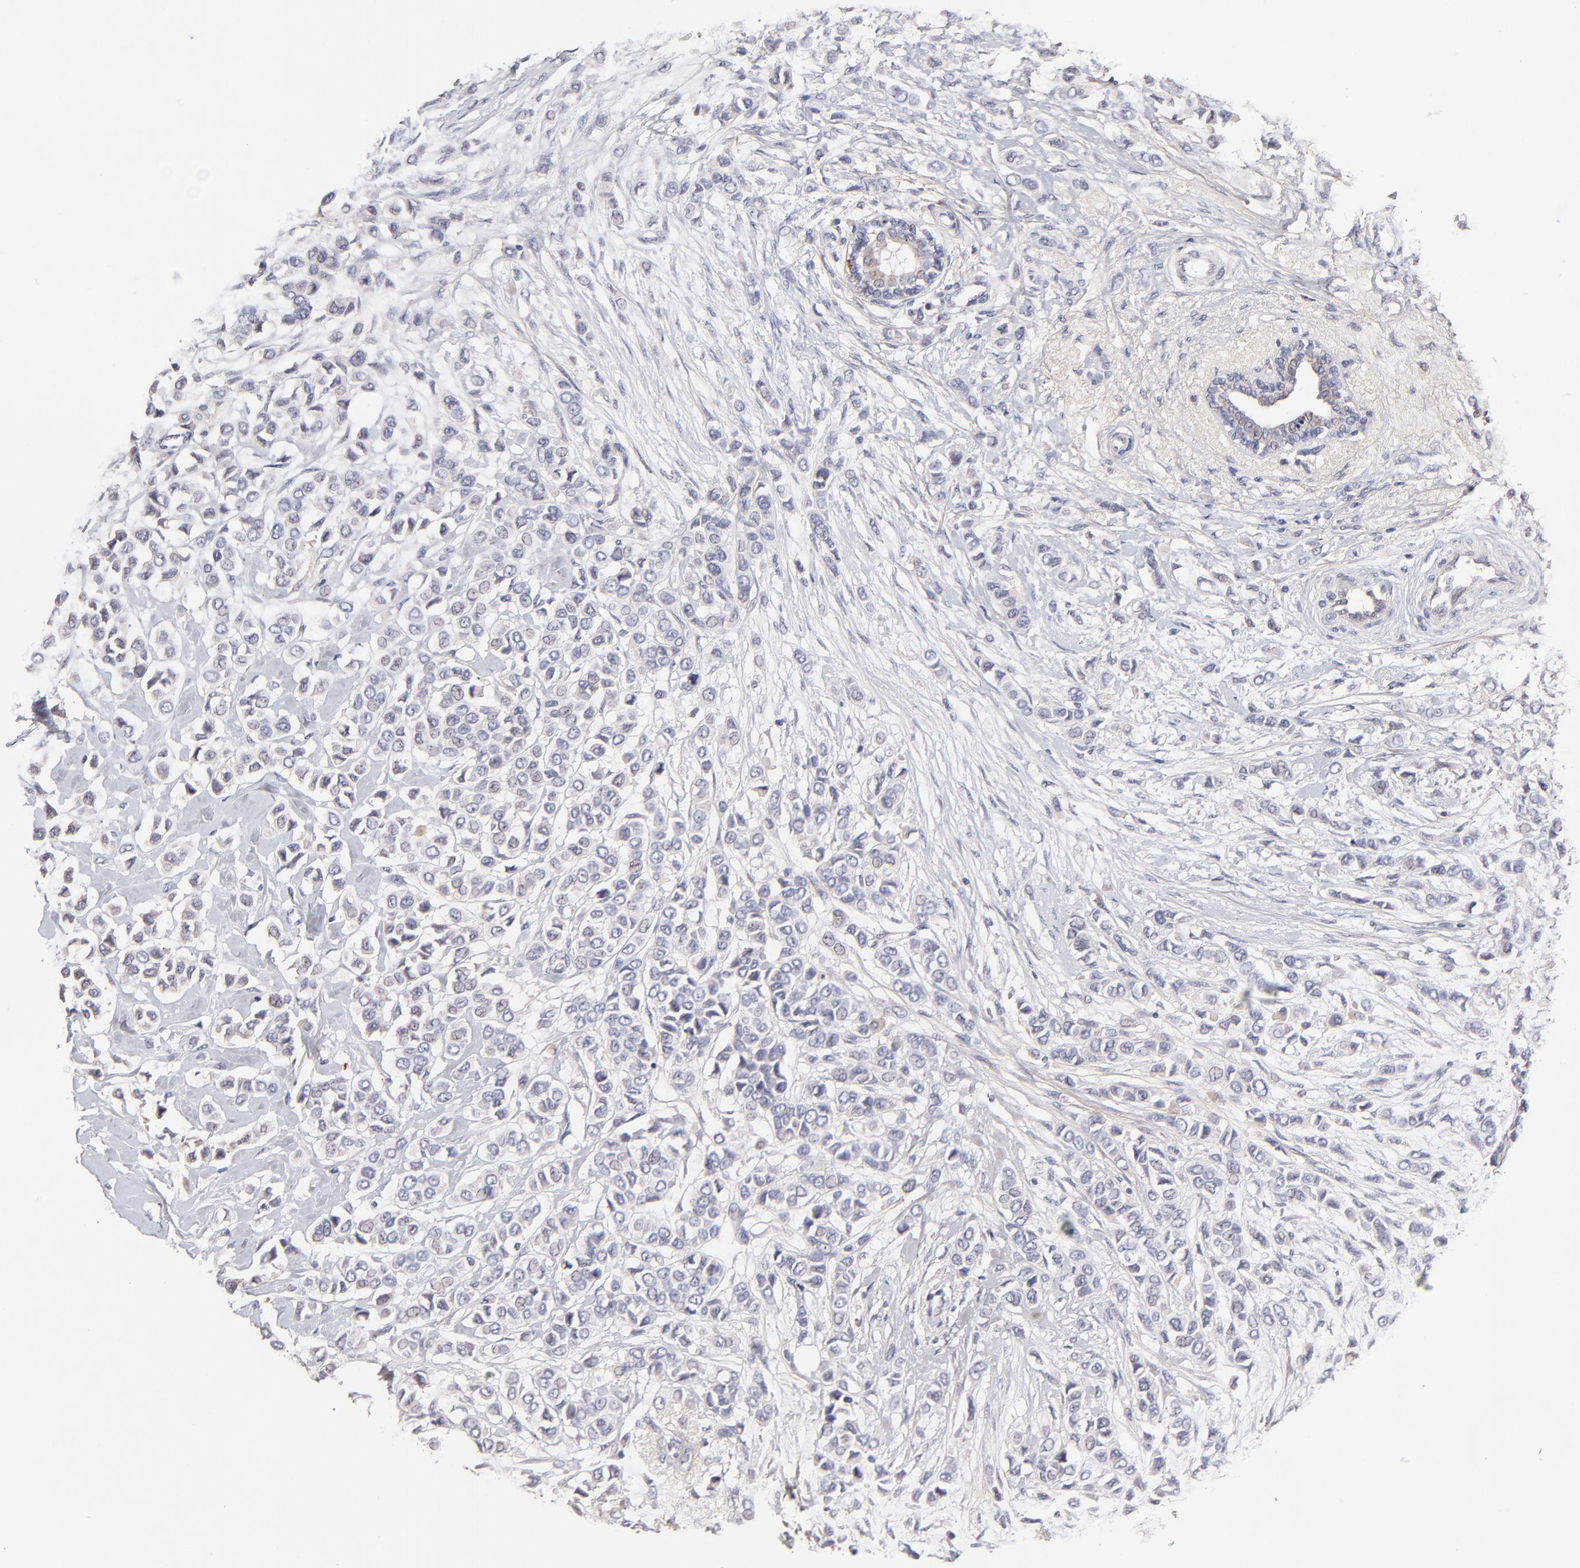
{"staining": {"intensity": "negative", "quantity": "none", "location": "none"}, "tissue": "breast cancer", "cell_type": "Tumor cells", "image_type": "cancer", "snomed": [{"axis": "morphology", "description": "Lobular carcinoma"}, {"axis": "topography", "description": "Breast"}], "caption": "Breast cancer (lobular carcinoma) was stained to show a protein in brown. There is no significant staining in tumor cells.", "gene": "BTG2", "patient": {"sex": "female", "age": 51}}